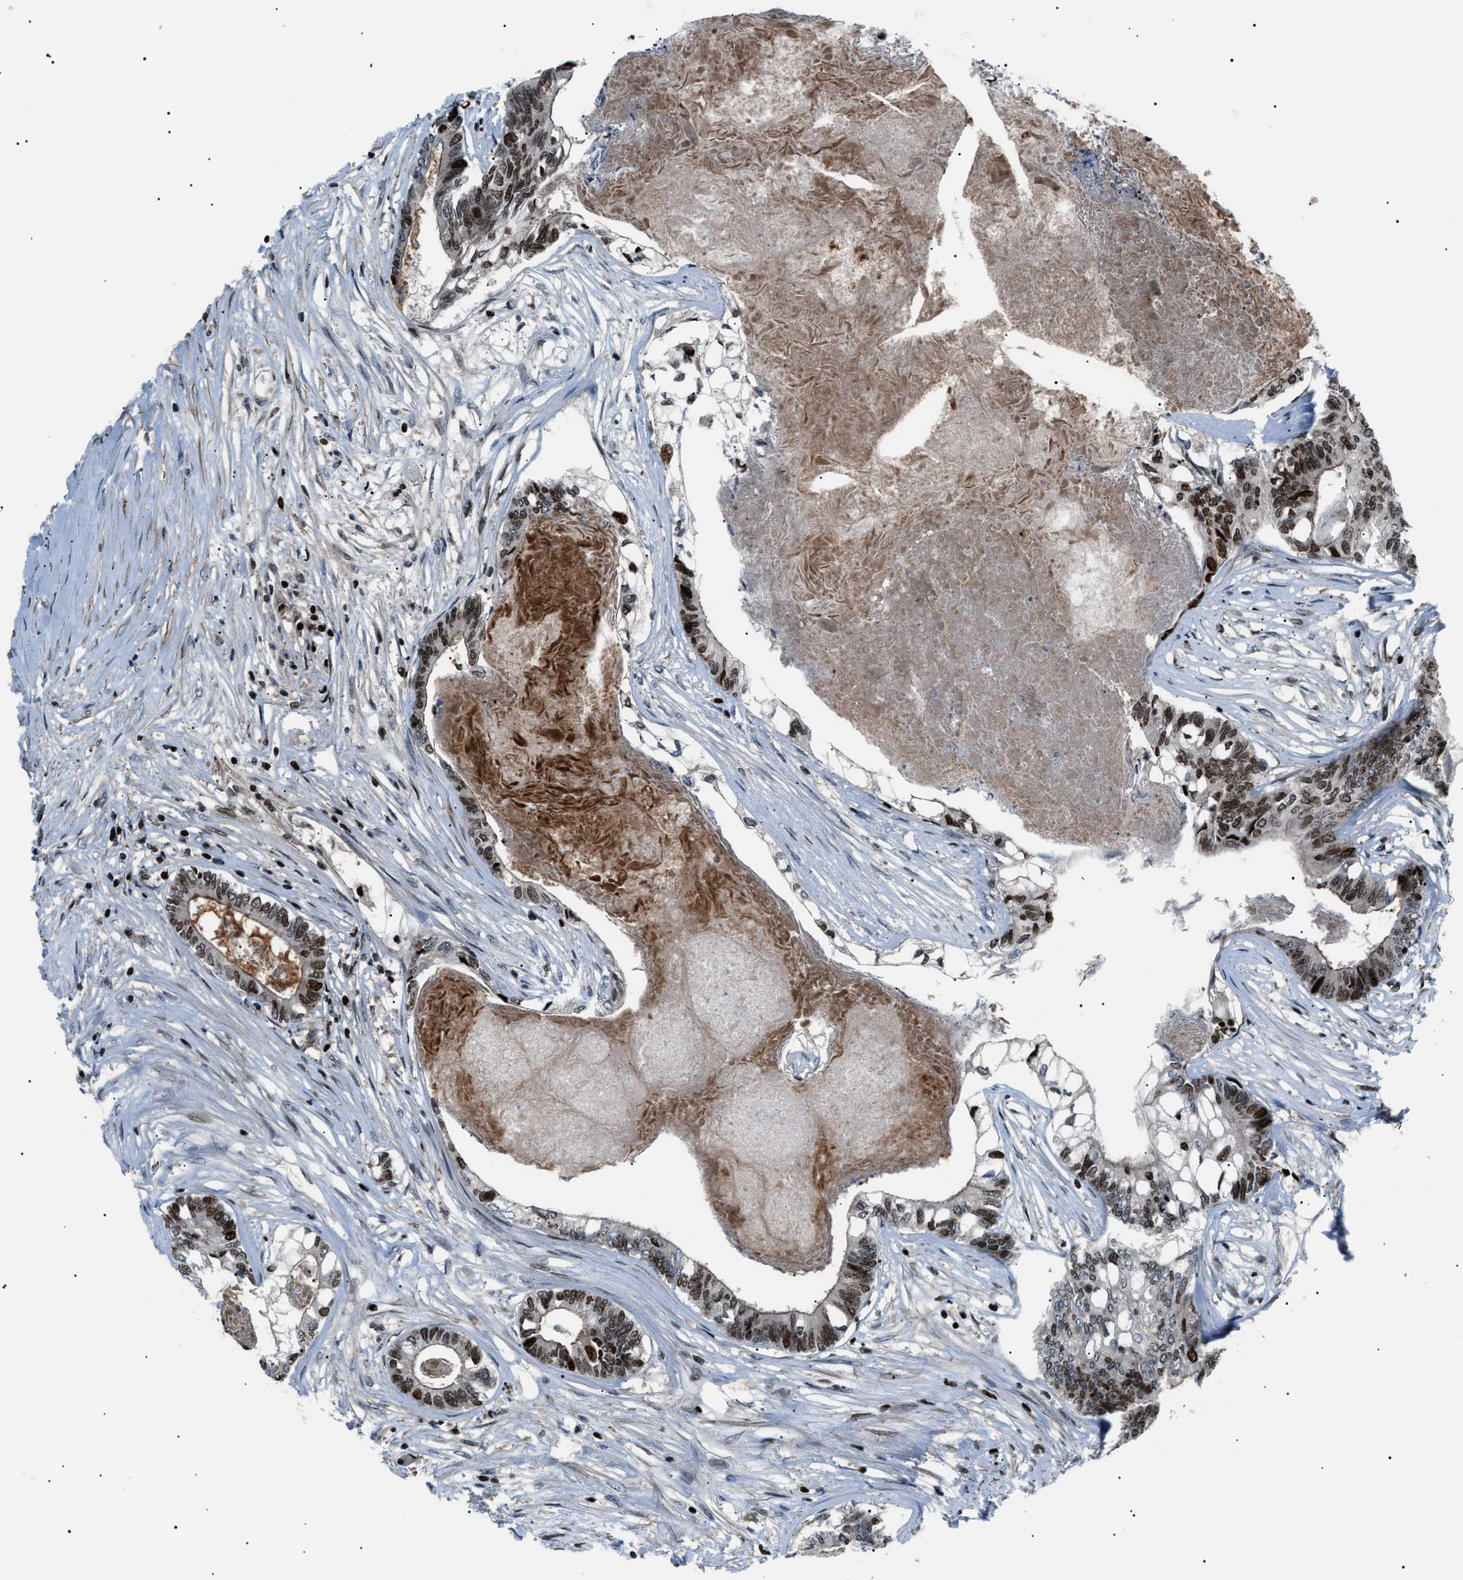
{"staining": {"intensity": "moderate", "quantity": ">75%", "location": "nuclear"}, "tissue": "colorectal cancer", "cell_type": "Tumor cells", "image_type": "cancer", "snomed": [{"axis": "morphology", "description": "Adenocarcinoma, NOS"}, {"axis": "topography", "description": "Rectum"}], "caption": "The photomicrograph reveals a brown stain indicating the presence of a protein in the nuclear of tumor cells in adenocarcinoma (colorectal).", "gene": "PRKX", "patient": {"sex": "male", "age": 63}}